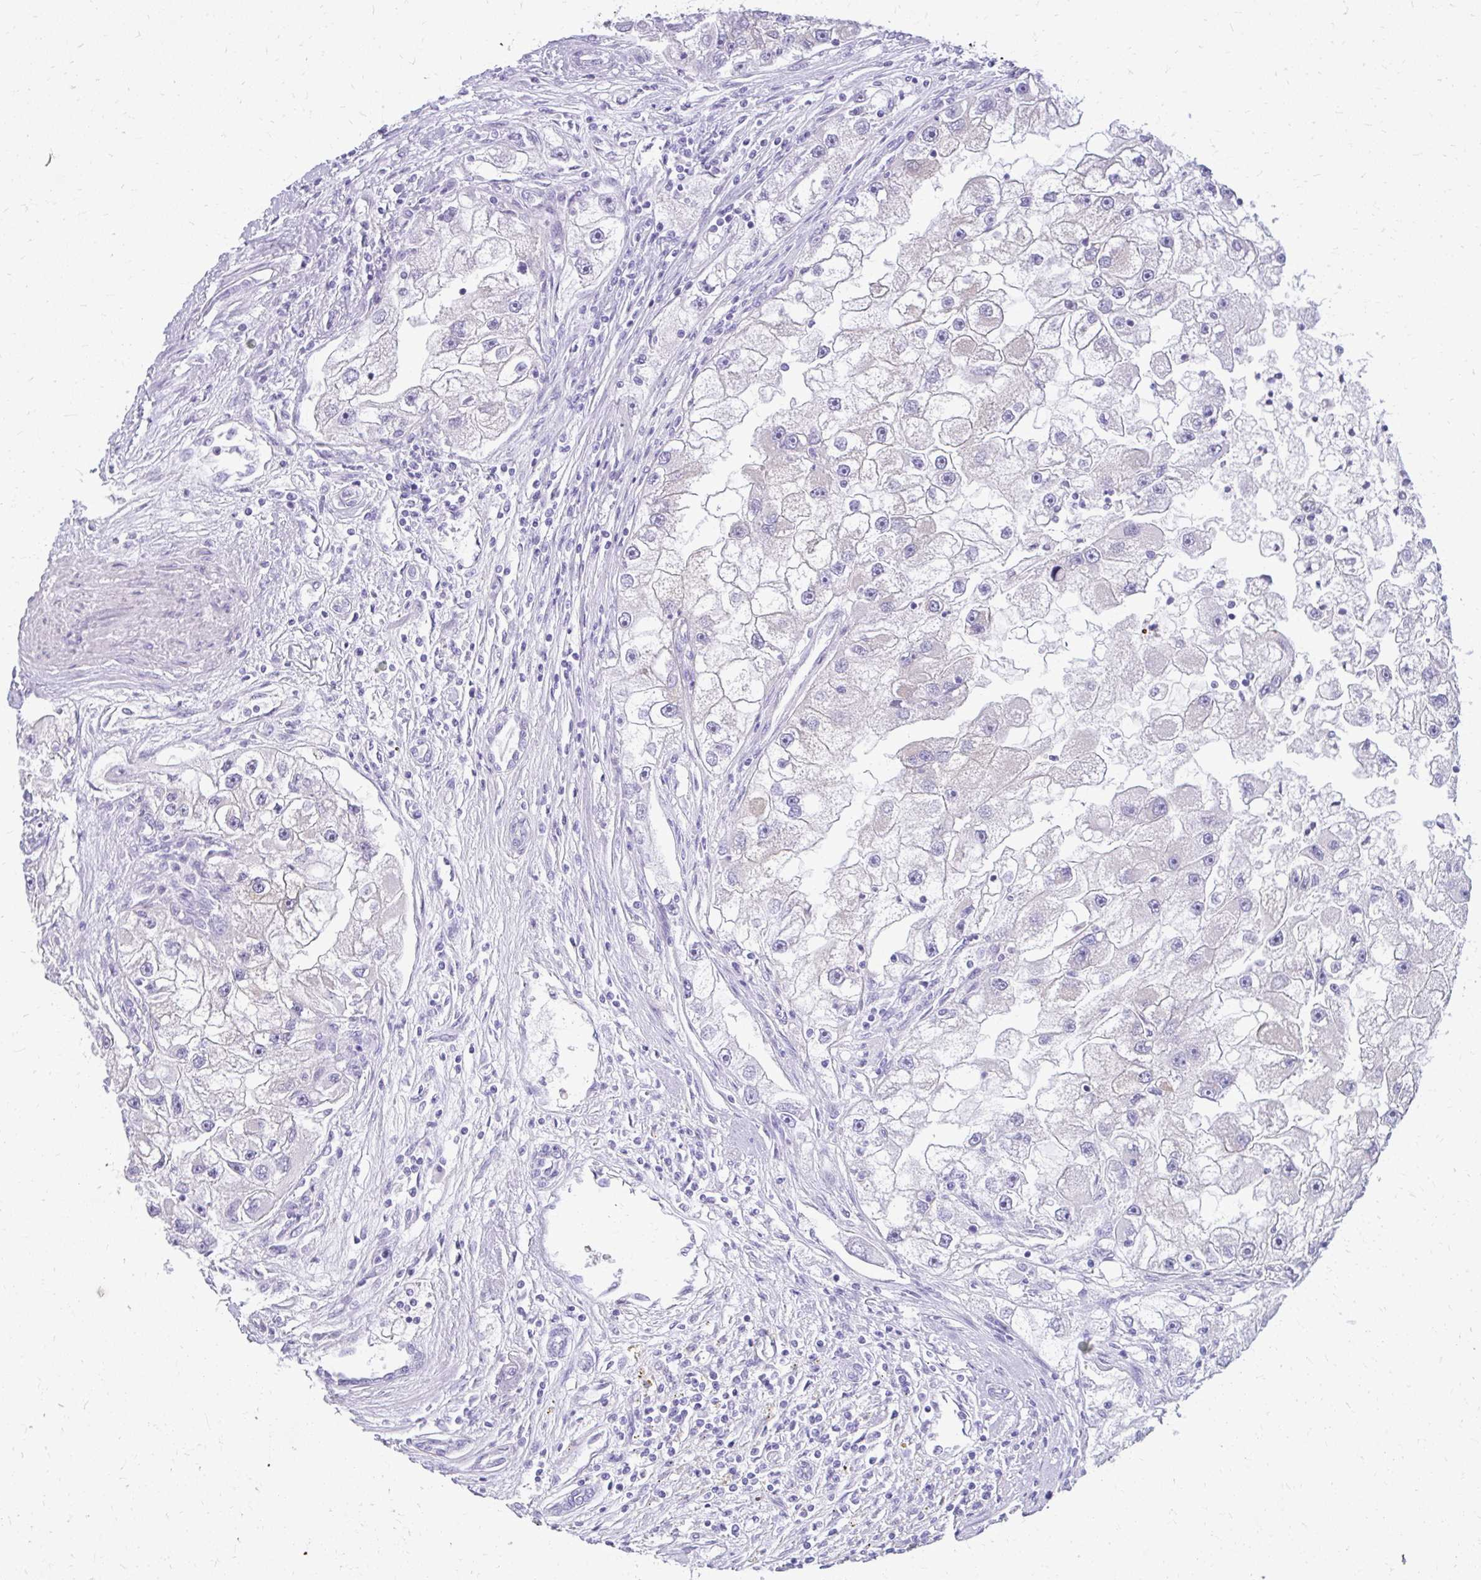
{"staining": {"intensity": "negative", "quantity": "none", "location": "none"}, "tissue": "renal cancer", "cell_type": "Tumor cells", "image_type": "cancer", "snomed": [{"axis": "morphology", "description": "Adenocarcinoma, NOS"}, {"axis": "topography", "description": "Kidney"}], "caption": "High magnification brightfield microscopy of renal cancer stained with DAB (brown) and counterstained with hematoxylin (blue): tumor cells show no significant positivity.", "gene": "PRAP1", "patient": {"sex": "male", "age": 63}}